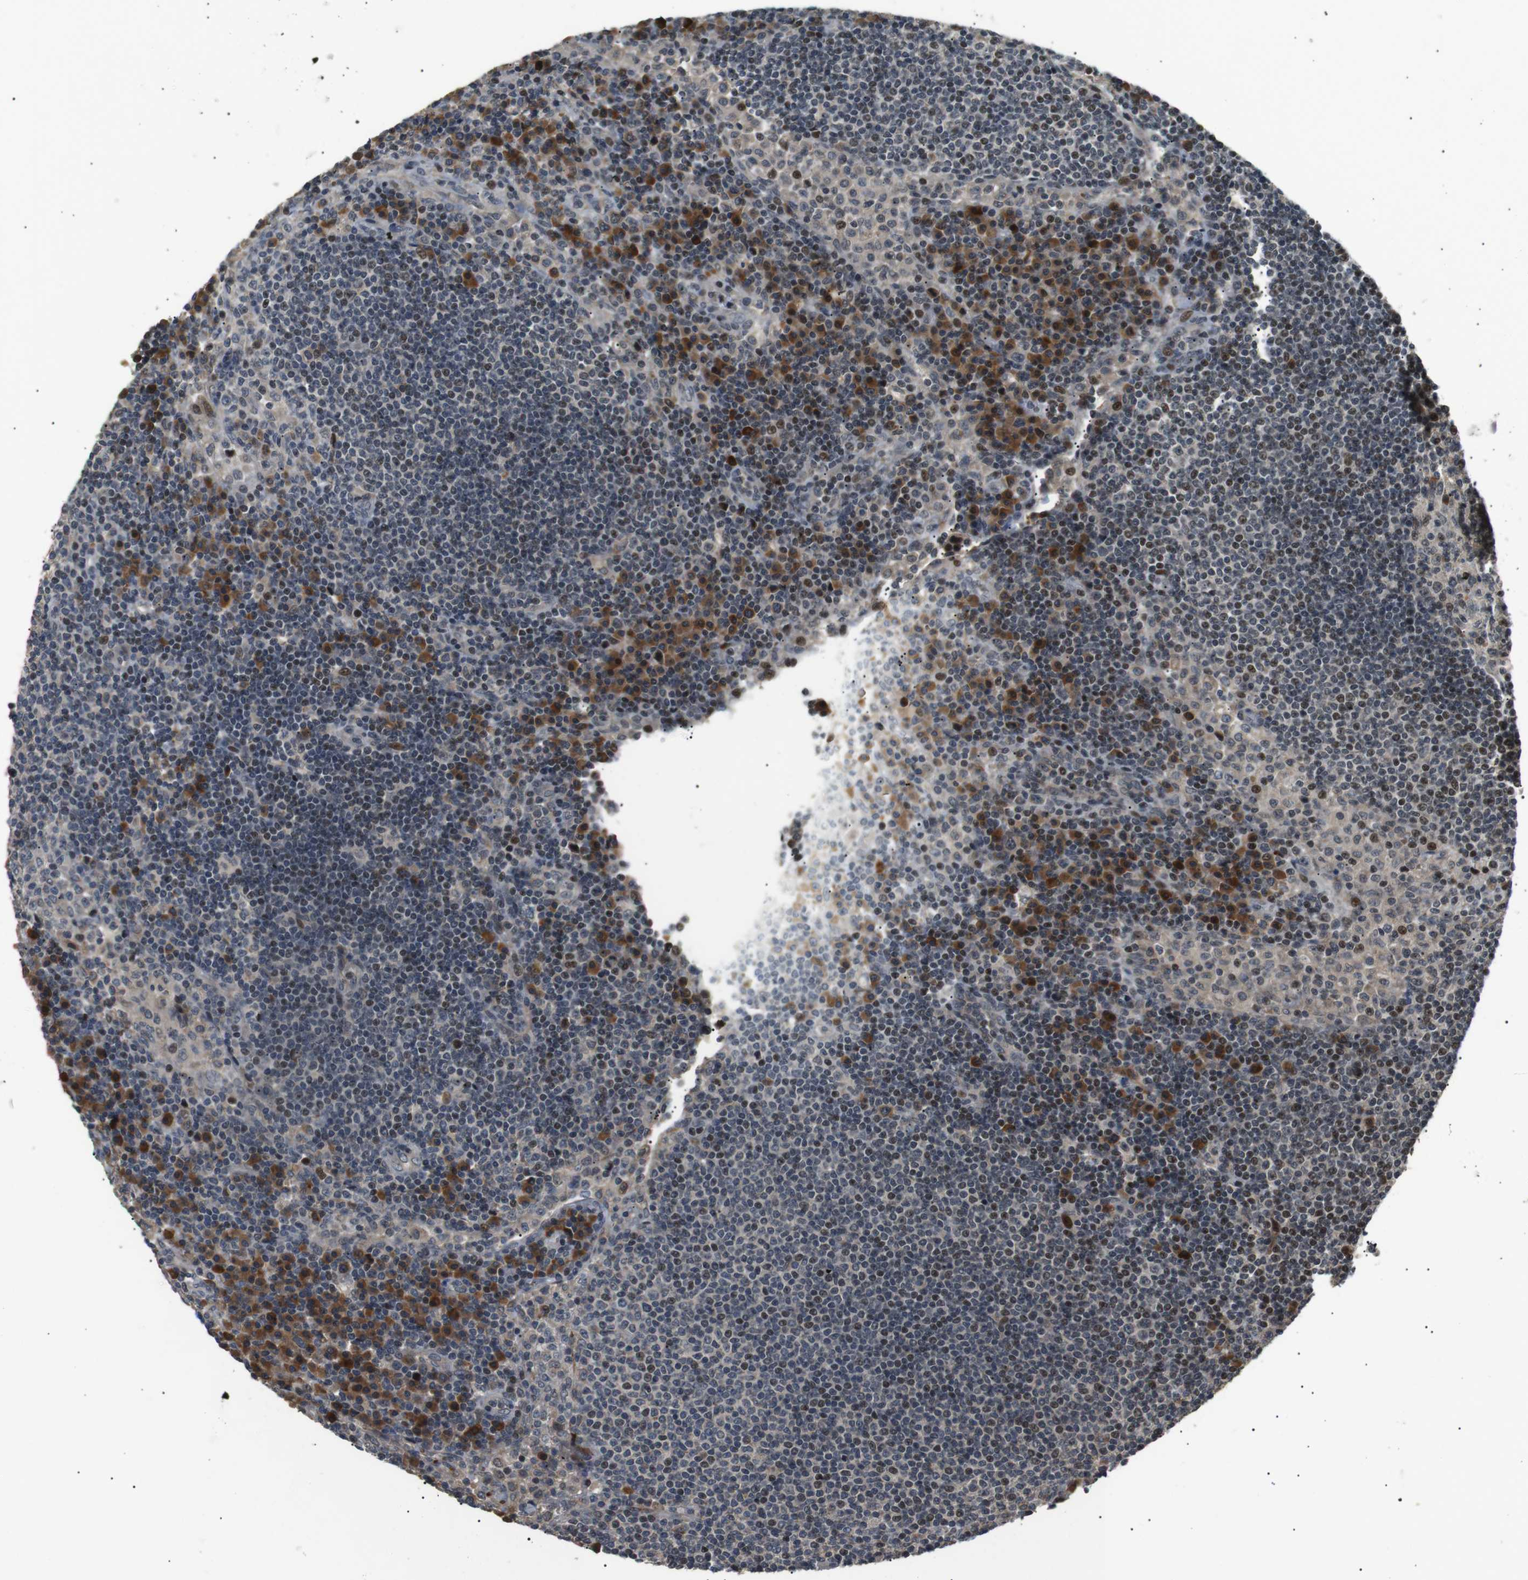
{"staining": {"intensity": "weak", "quantity": ">75%", "location": "cytoplasmic/membranous"}, "tissue": "lymph node", "cell_type": "Germinal center cells", "image_type": "normal", "snomed": [{"axis": "morphology", "description": "Normal tissue, NOS"}, {"axis": "topography", "description": "Lymph node"}], "caption": "Germinal center cells display weak cytoplasmic/membranous positivity in approximately >75% of cells in unremarkable lymph node.", "gene": "HSPA13", "patient": {"sex": "female", "age": 53}}